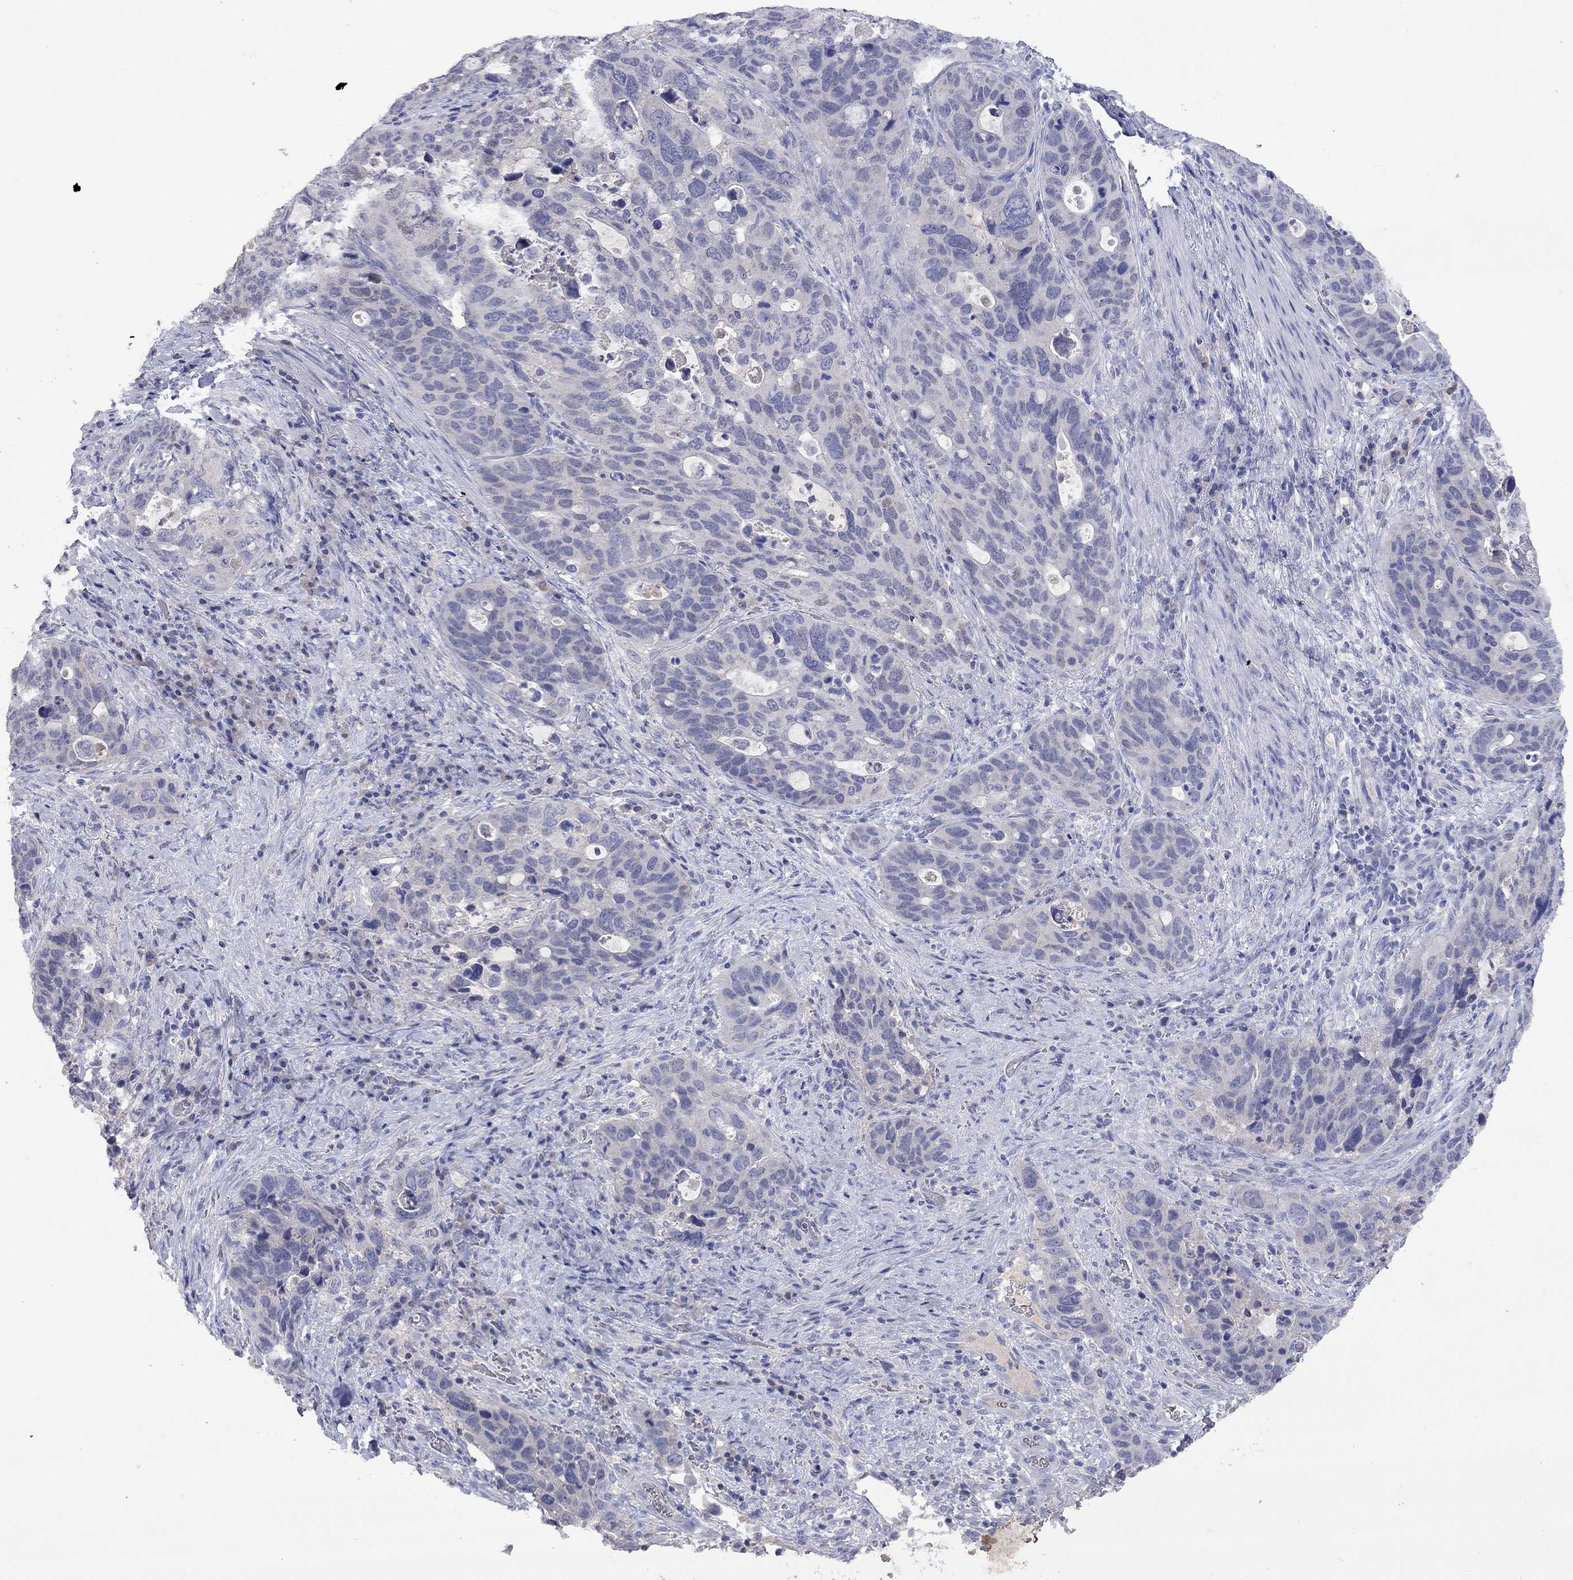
{"staining": {"intensity": "negative", "quantity": "none", "location": "none"}, "tissue": "stomach cancer", "cell_type": "Tumor cells", "image_type": "cancer", "snomed": [{"axis": "morphology", "description": "Adenocarcinoma, NOS"}, {"axis": "topography", "description": "Stomach"}], "caption": "Human adenocarcinoma (stomach) stained for a protein using IHC displays no expression in tumor cells.", "gene": "LRFN4", "patient": {"sex": "male", "age": 54}}